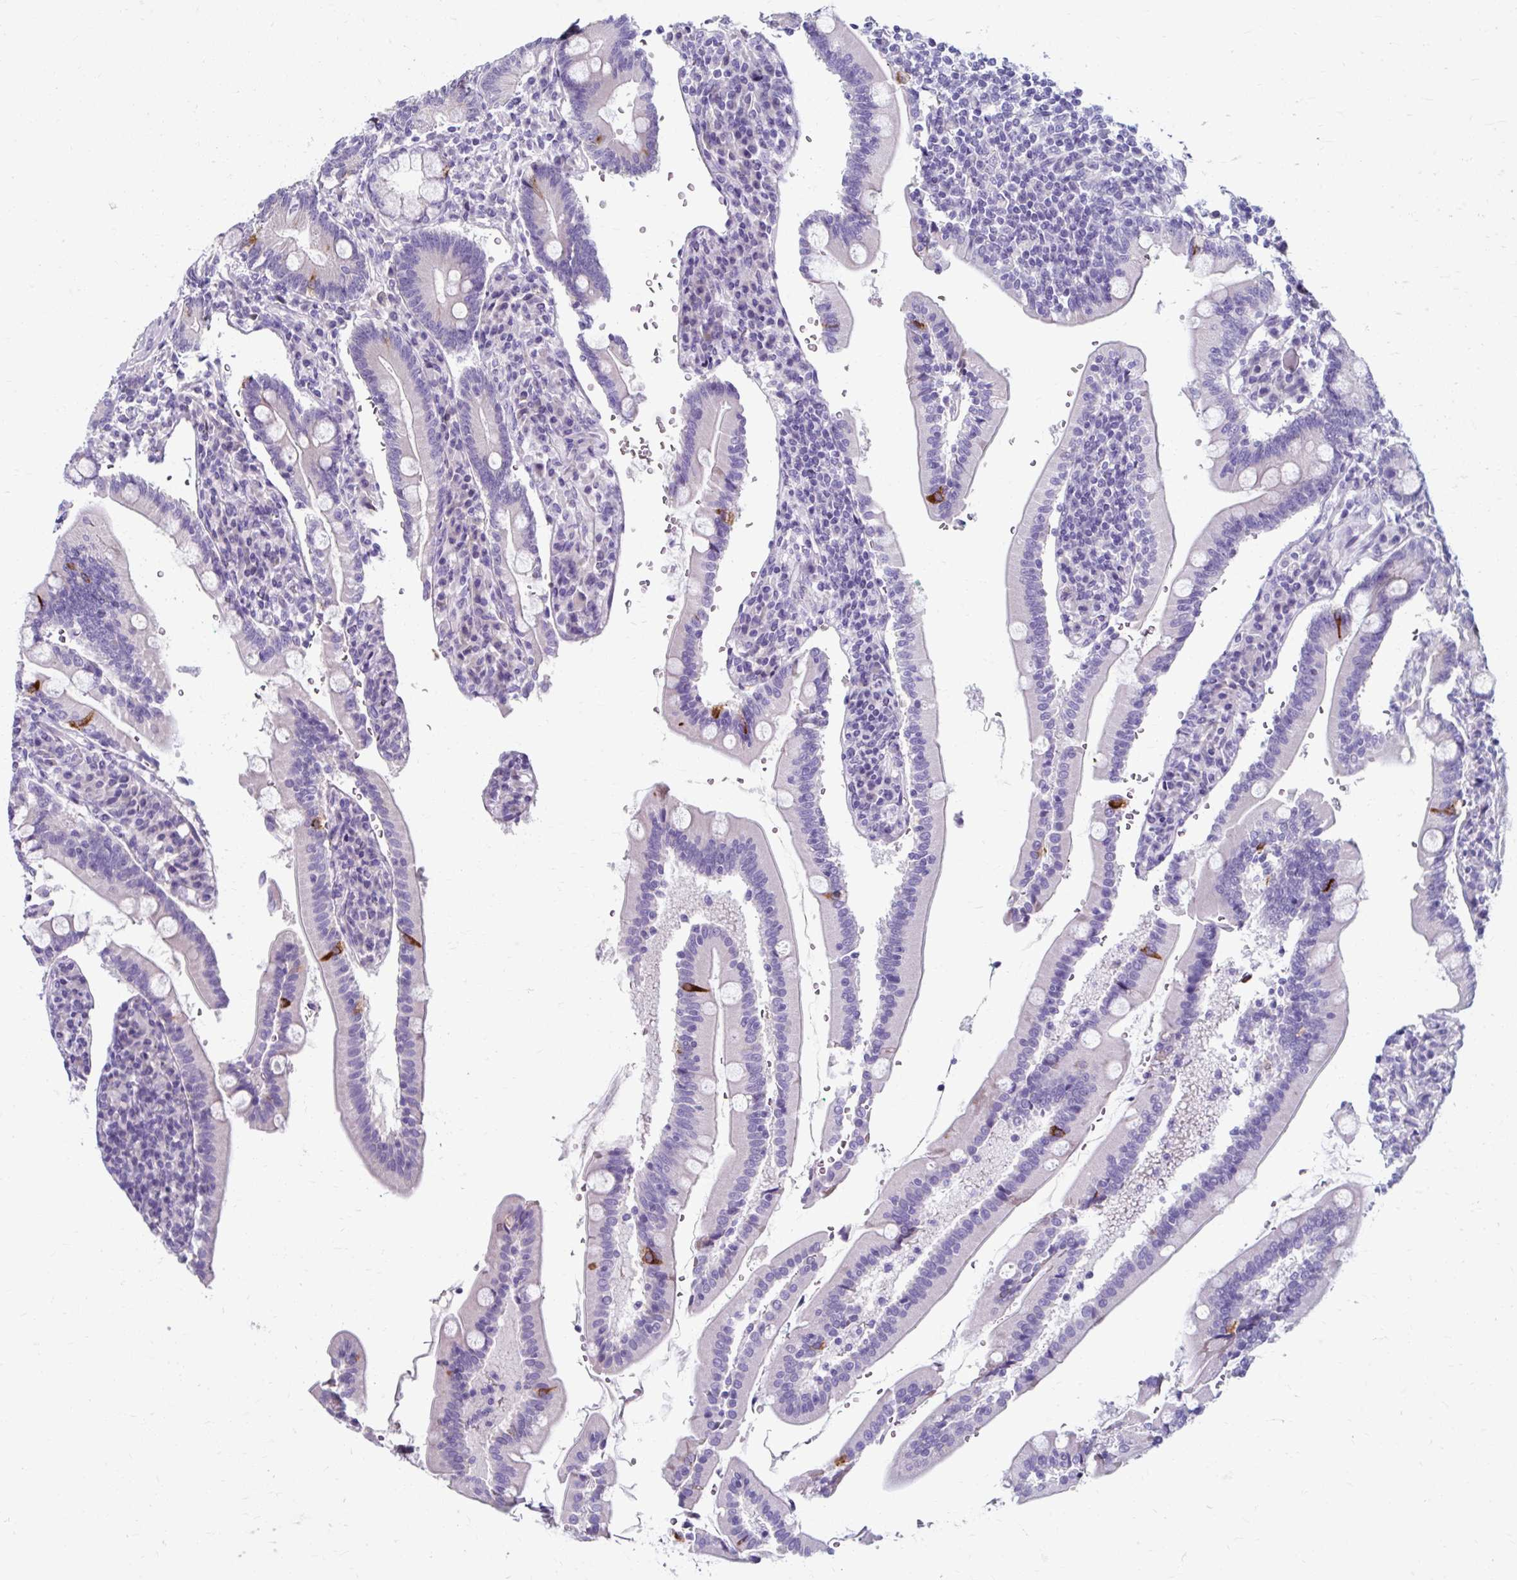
{"staining": {"intensity": "strong", "quantity": "<25%", "location": "cytoplasmic/membranous"}, "tissue": "duodenum", "cell_type": "Glandular cells", "image_type": "normal", "snomed": [{"axis": "morphology", "description": "Normal tissue, NOS"}, {"axis": "topography", "description": "Duodenum"}], "caption": "Immunohistochemistry (IHC) (DAB) staining of benign duodenum demonstrates strong cytoplasmic/membranous protein expression in about <25% of glandular cells. Using DAB (brown) and hematoxylin (blue) stains, captured at high magnification using brightfield microscopy.", "gene": "ZNF555", "patient": {"sex": "female", "age": 67}}